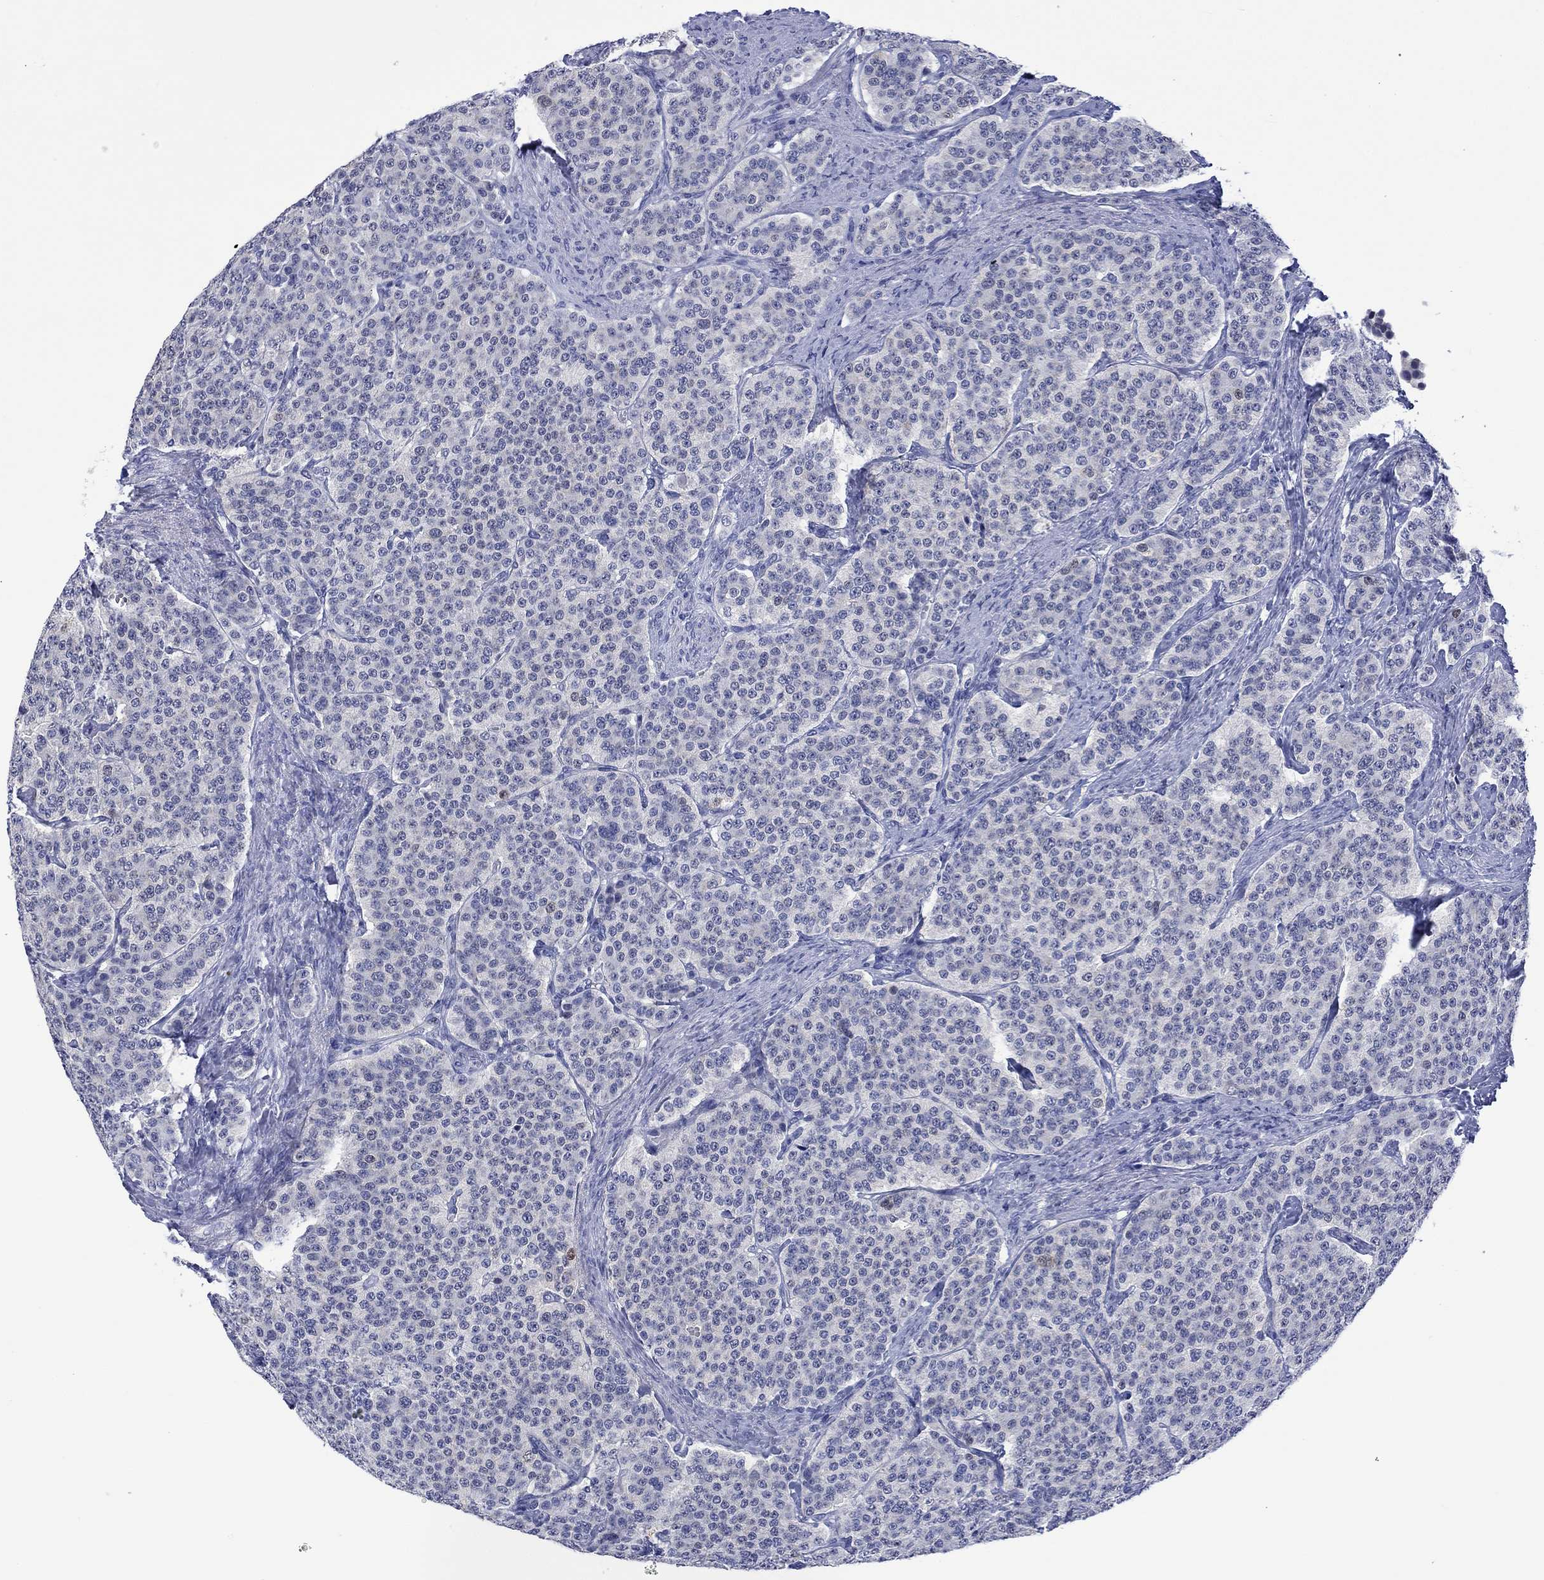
{"staining": {"intensity": "weak", "quantity": "<25%", "location": "nuclear"}, "tissue": "carcinoid", "cell_type": "Tumor cells", "image_type": "cancer", "snomed": [{"axis": "morphology", "description": "Carcinoid, malignant, NOS"}, {"axis": "topography", "description": "Small intestine"}], "caption": "IHC histopathology image of human carcinoid stained for a protein (brown), which shows no staining in tumor cells.", "gene": "MSI1", "patient": {"sex": "female", "age": 58}}